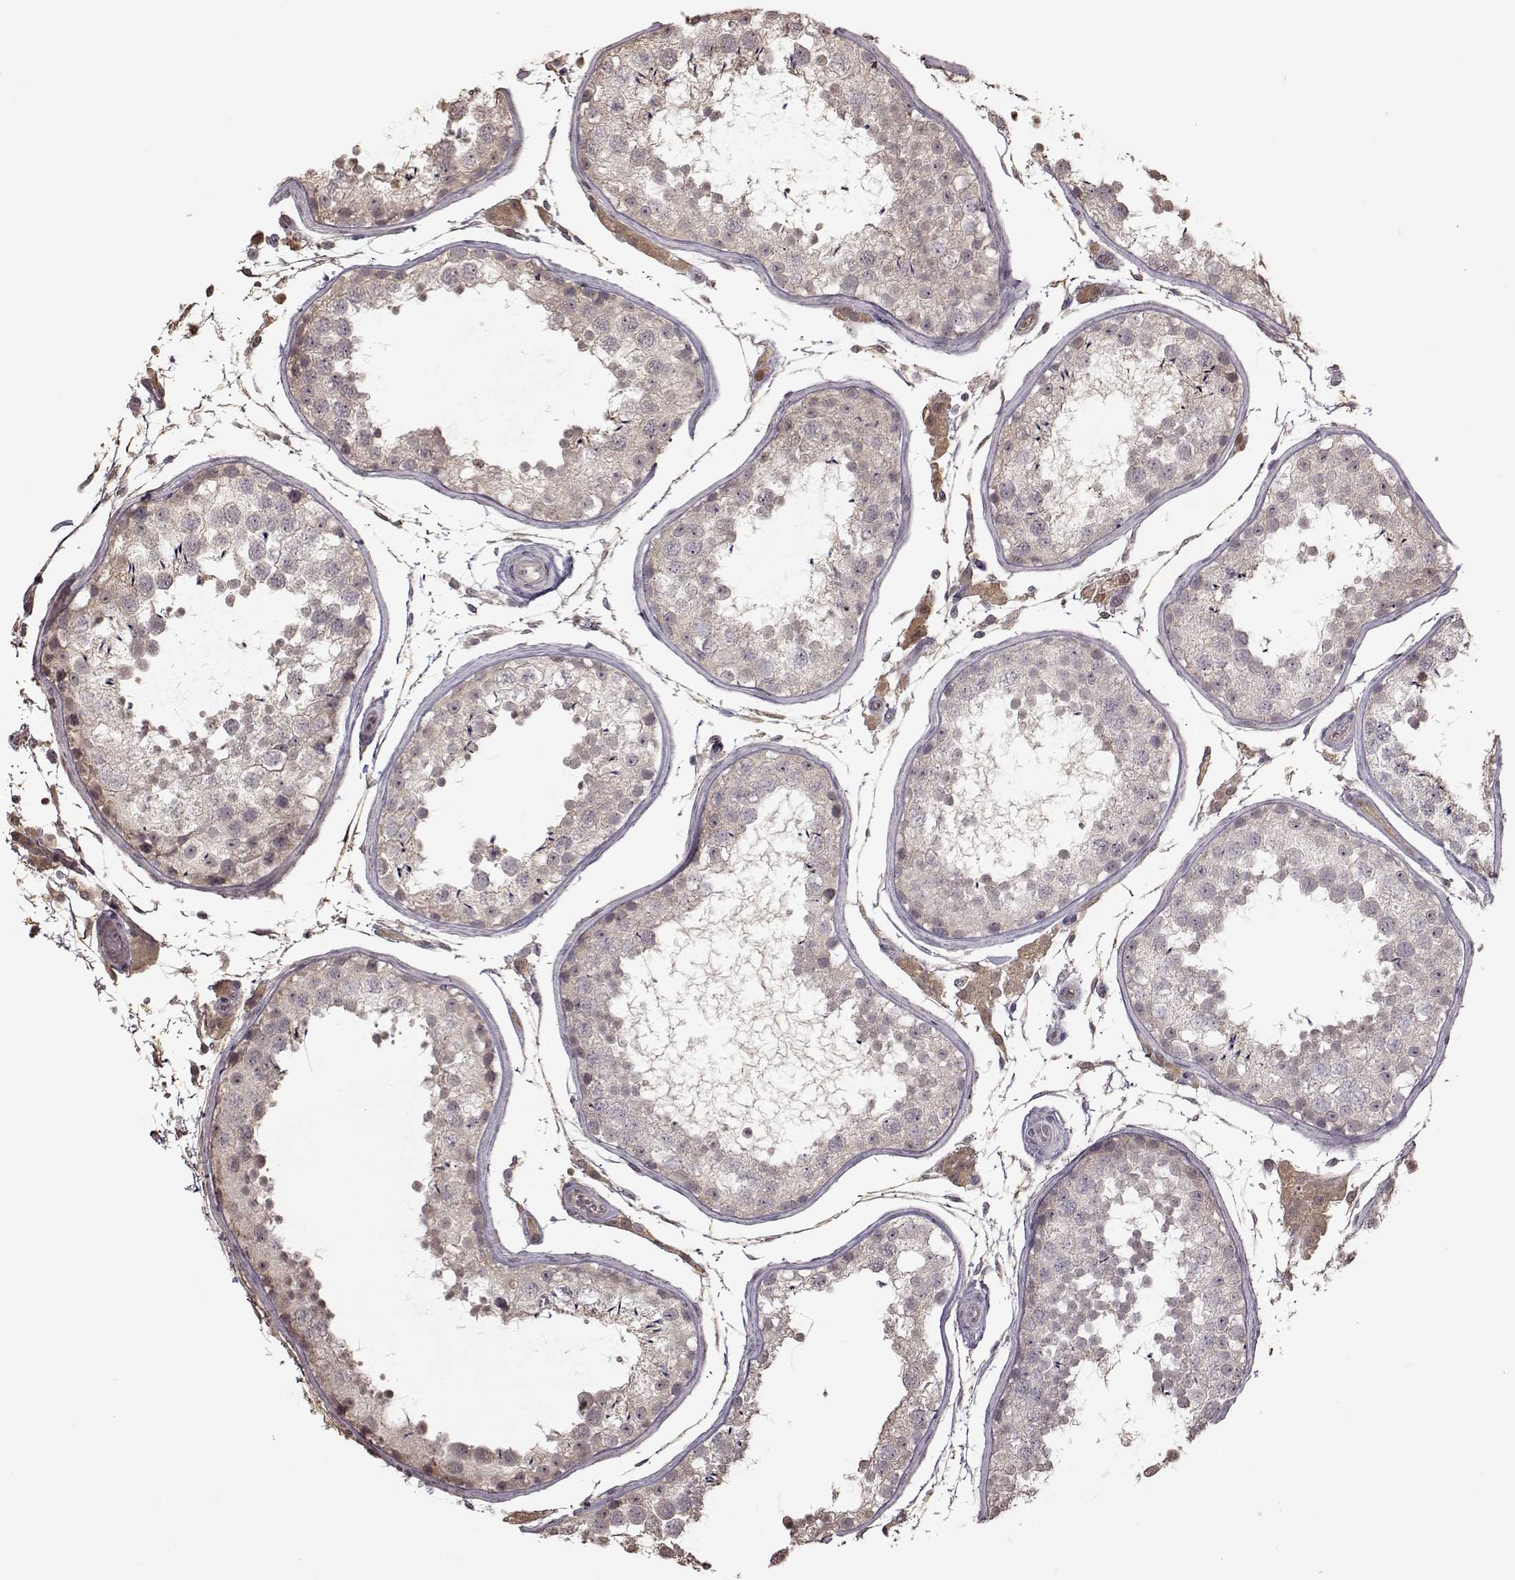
{"staining": {"intensity": "weak", "quantity": "<25%", "location": "cytoplasmic/membranous"}, "tissue": "testis", "cell_type": "Cells in seminiferous ducts", "image_type": "normal", "snomed": [{"axis": "morphology", "description": "Normal tissue, NOS"}, {"axis": "topography", "description": "Testis"}], "caption": "Image shows no protein positivity in cells in seminiferous ducts of benign testis. (DAB (3,3'-diaminobenzidine) immunohistochemistry (IHC) with hematoxylin counter stain).", "gene": "CRB1", "patient": {"sex": "male", "age": 29}}